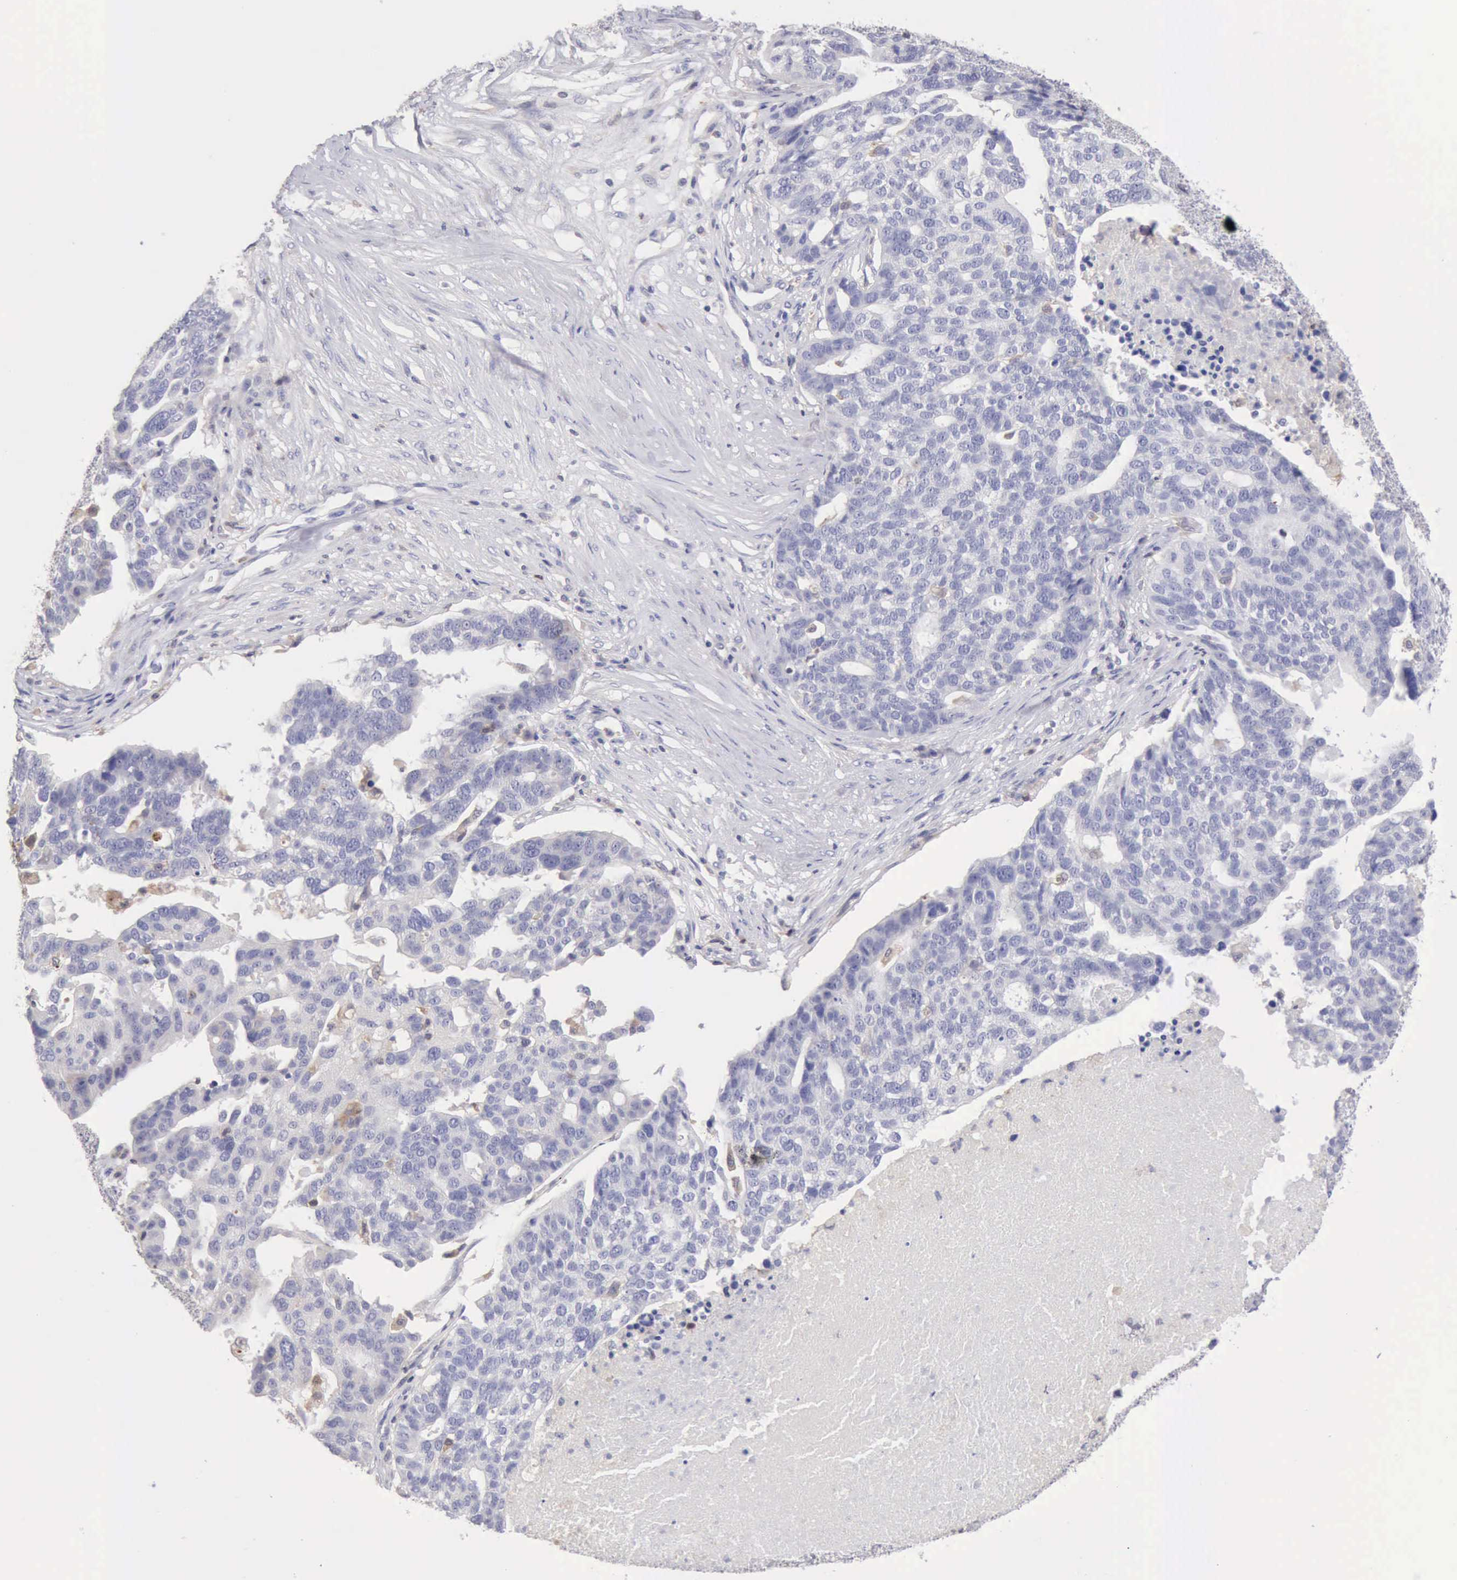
{"staining": {"intensity": "negative", "quantity": "none", "location": "none"}, "tissue": "ovarian cancer", "cell_type": "Tumor cells", "image_type": "cancer", "snomed": [{"axis": "morphology", "description": "Cystadenocarcinoma, serous, NOS"}, {"axis": "topography", "description": "Ovary"}], "caption": "There is no significant staining in tumor cells of ovarian cancer (serous cystadenocarcinoma).", "gene": "SASH3", "patient": {"sex": "female", "age": 59}}